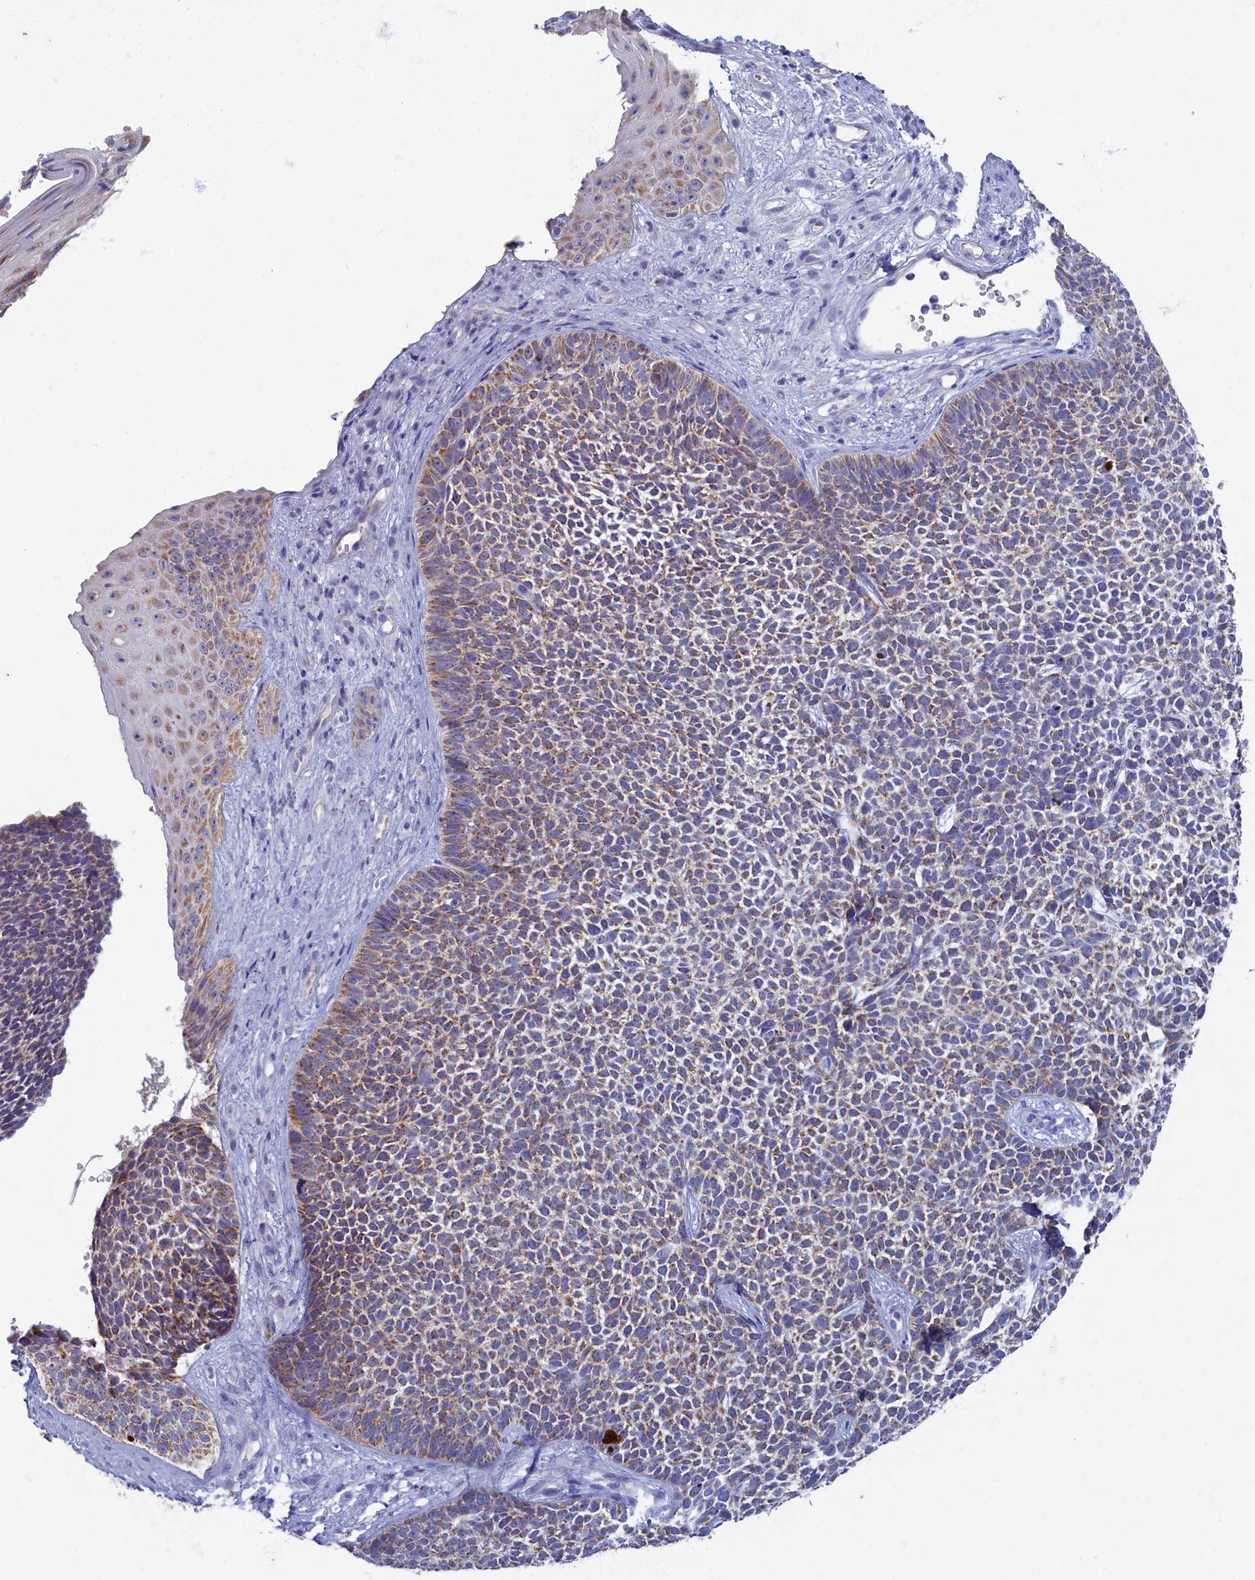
{"staining": {"intensity": "moderate", "quantity": ">75%", "location": "cytoplasmic/membranous"}, "tissue": "skin cancer", "cell_type": "Tumor cells", "image_type": "cancer", "snomed": [{"axis": "morphology", "description": "Basal cell carcinoma"}, {"axis": "topography", "description": "Skin"}], "caption": "Tumor cells reveal medium levels of moderate cytoplasmic/membranous positivity in approximately >75% of cells in basal cell carcinoma (skin).", "gene": "OCIAD2", "patient": {"sex": "female", "age": 84}}